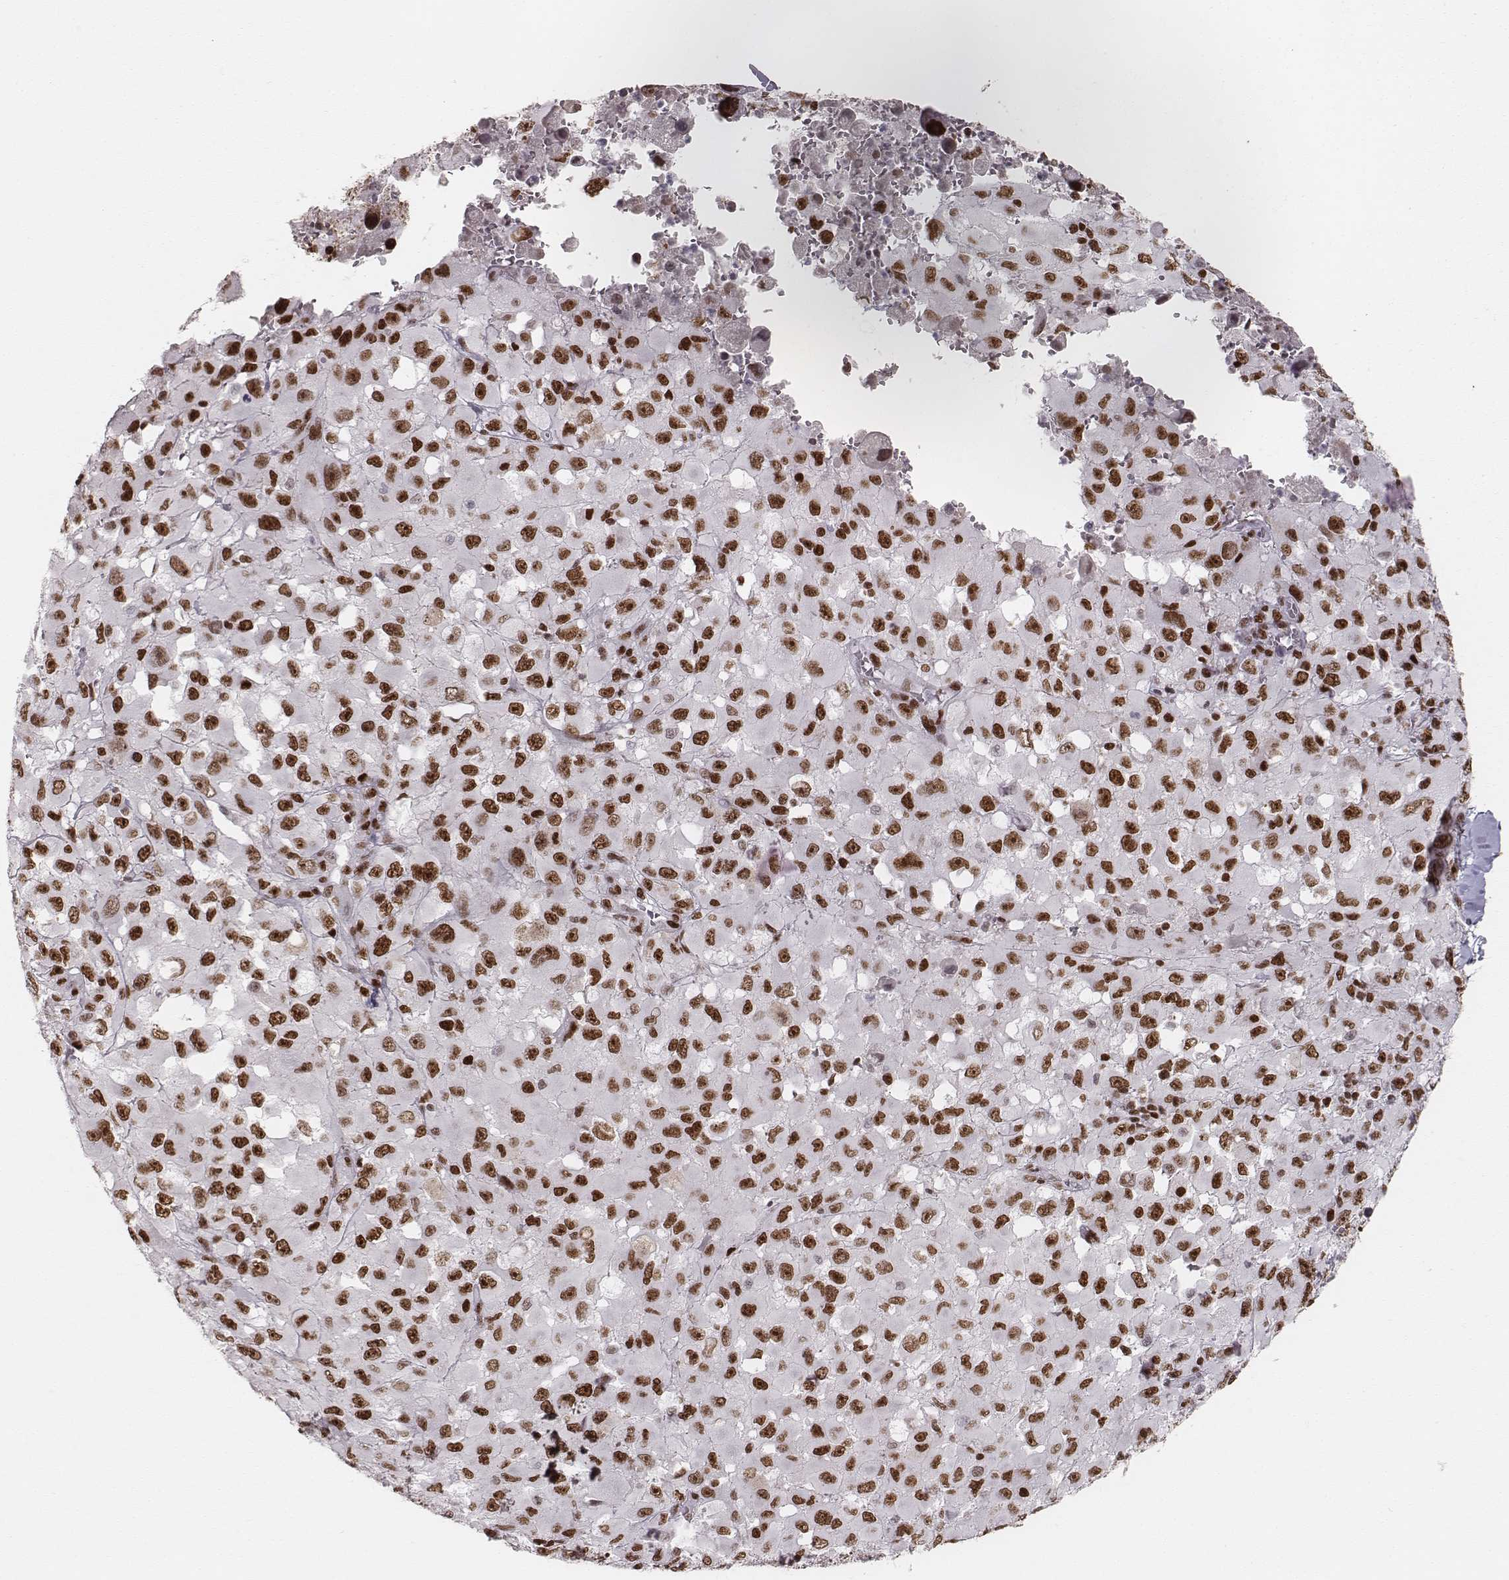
{"staining": {"intensity": "strong", "quantity": ">75%", "location": "nuclear"}, "tissue": "melanoma", "cell_type": "Tumor cells", "image_type": "cancer", "snomed": [{"axis": "morphology", "description": "Malignant melanoma, Metastatic site"}, {"axis": "topography", "description": "Lymph node"}], "caption": "About >75% of tumor cells in human malignant melanoma (metastatic site) reveal strong nuclear protein positivity as visualized by brown immunohistochemical staining.", "gene": "PARP1", "patient": {"sex": "male", "age": 50}}